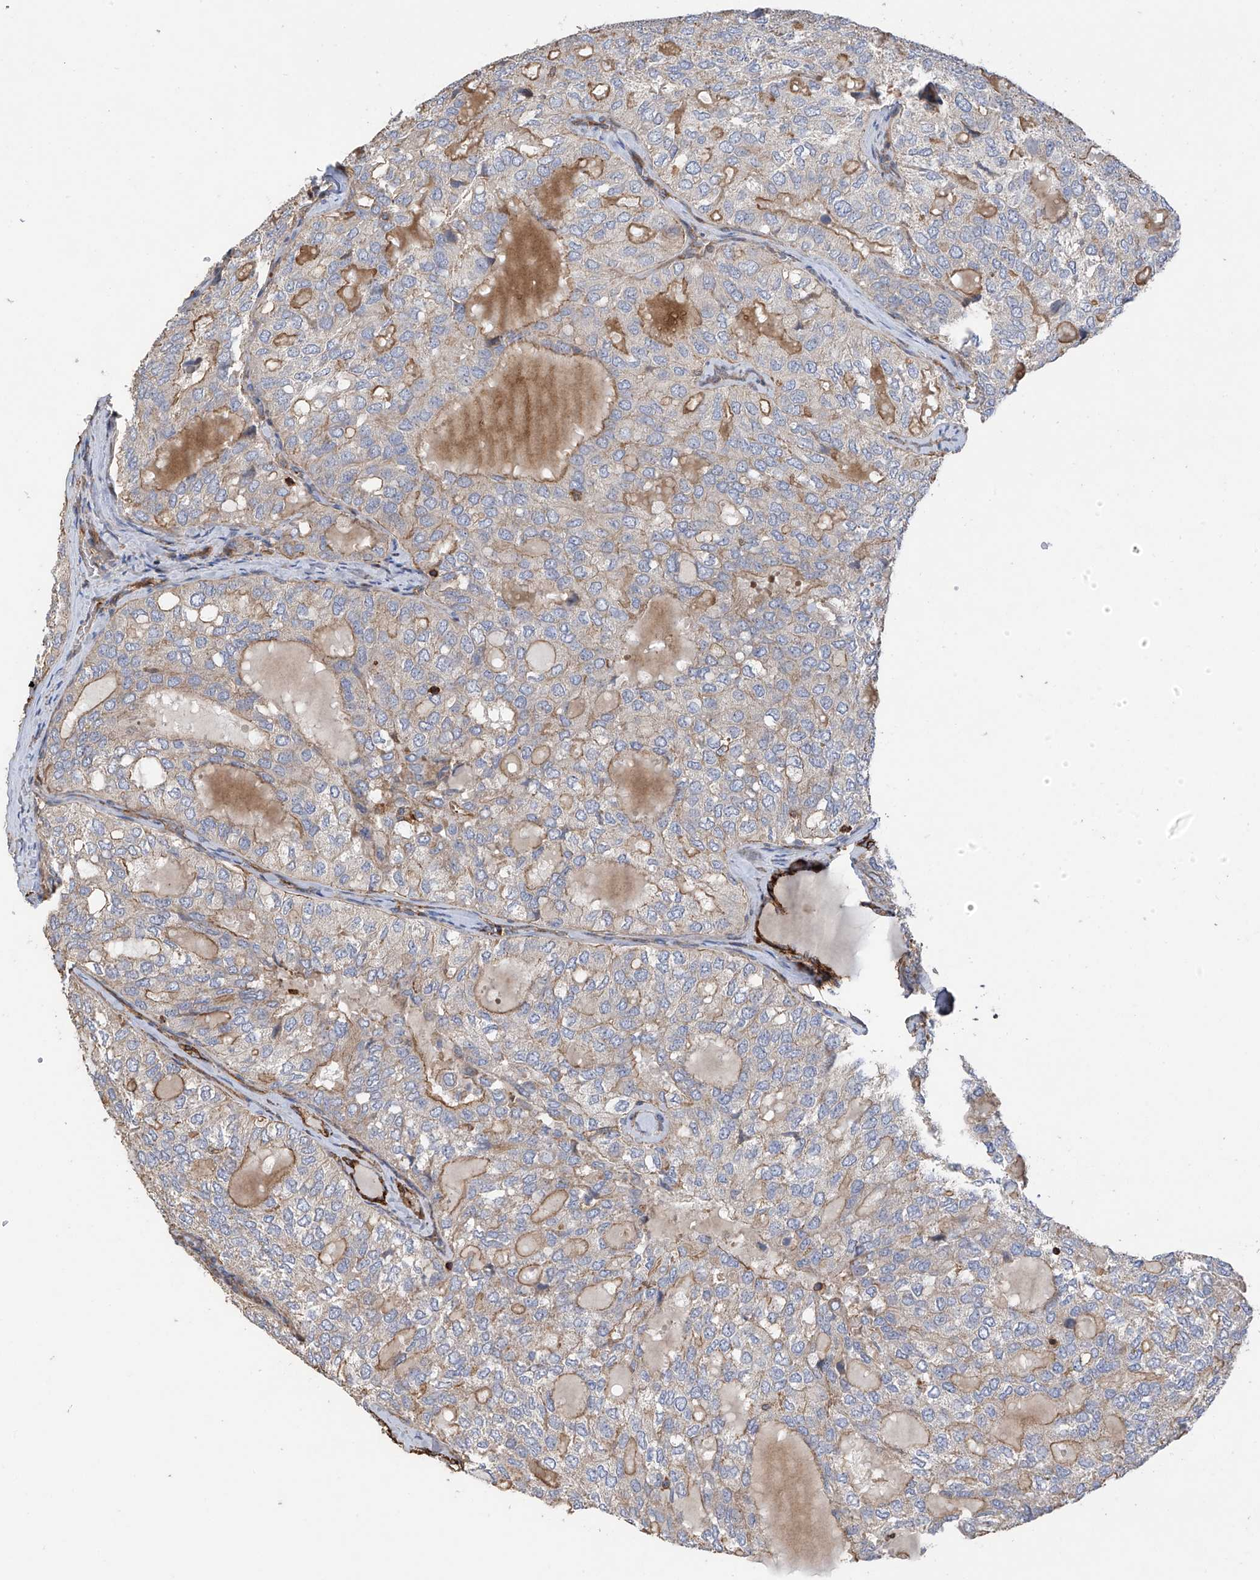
{"staining": {"intensity": "moderate", "quantity": "<25%", "location": "cytoplasmic/membranous"}, "tissue": "thyroid cancer", "cell_type": "Tumor cells", "image_type": "cancer", "snomed": [{"axis": "morphology", "description": "Follicular adenoma carcinoma, NOS"}, {"axis": "topography", "description": "Thyroid gland"}], "caption": "This histopathology image exhibits immunohistochemistry (IHC) staining of human thyroid cancer (follicular adenoma carcinoma), with low moderate cytoplasmic/membranous positivity in approximately <25% of tumor cells.", "gene": "SLC43A3", "patient": {"sex": "male", "age": 75}}